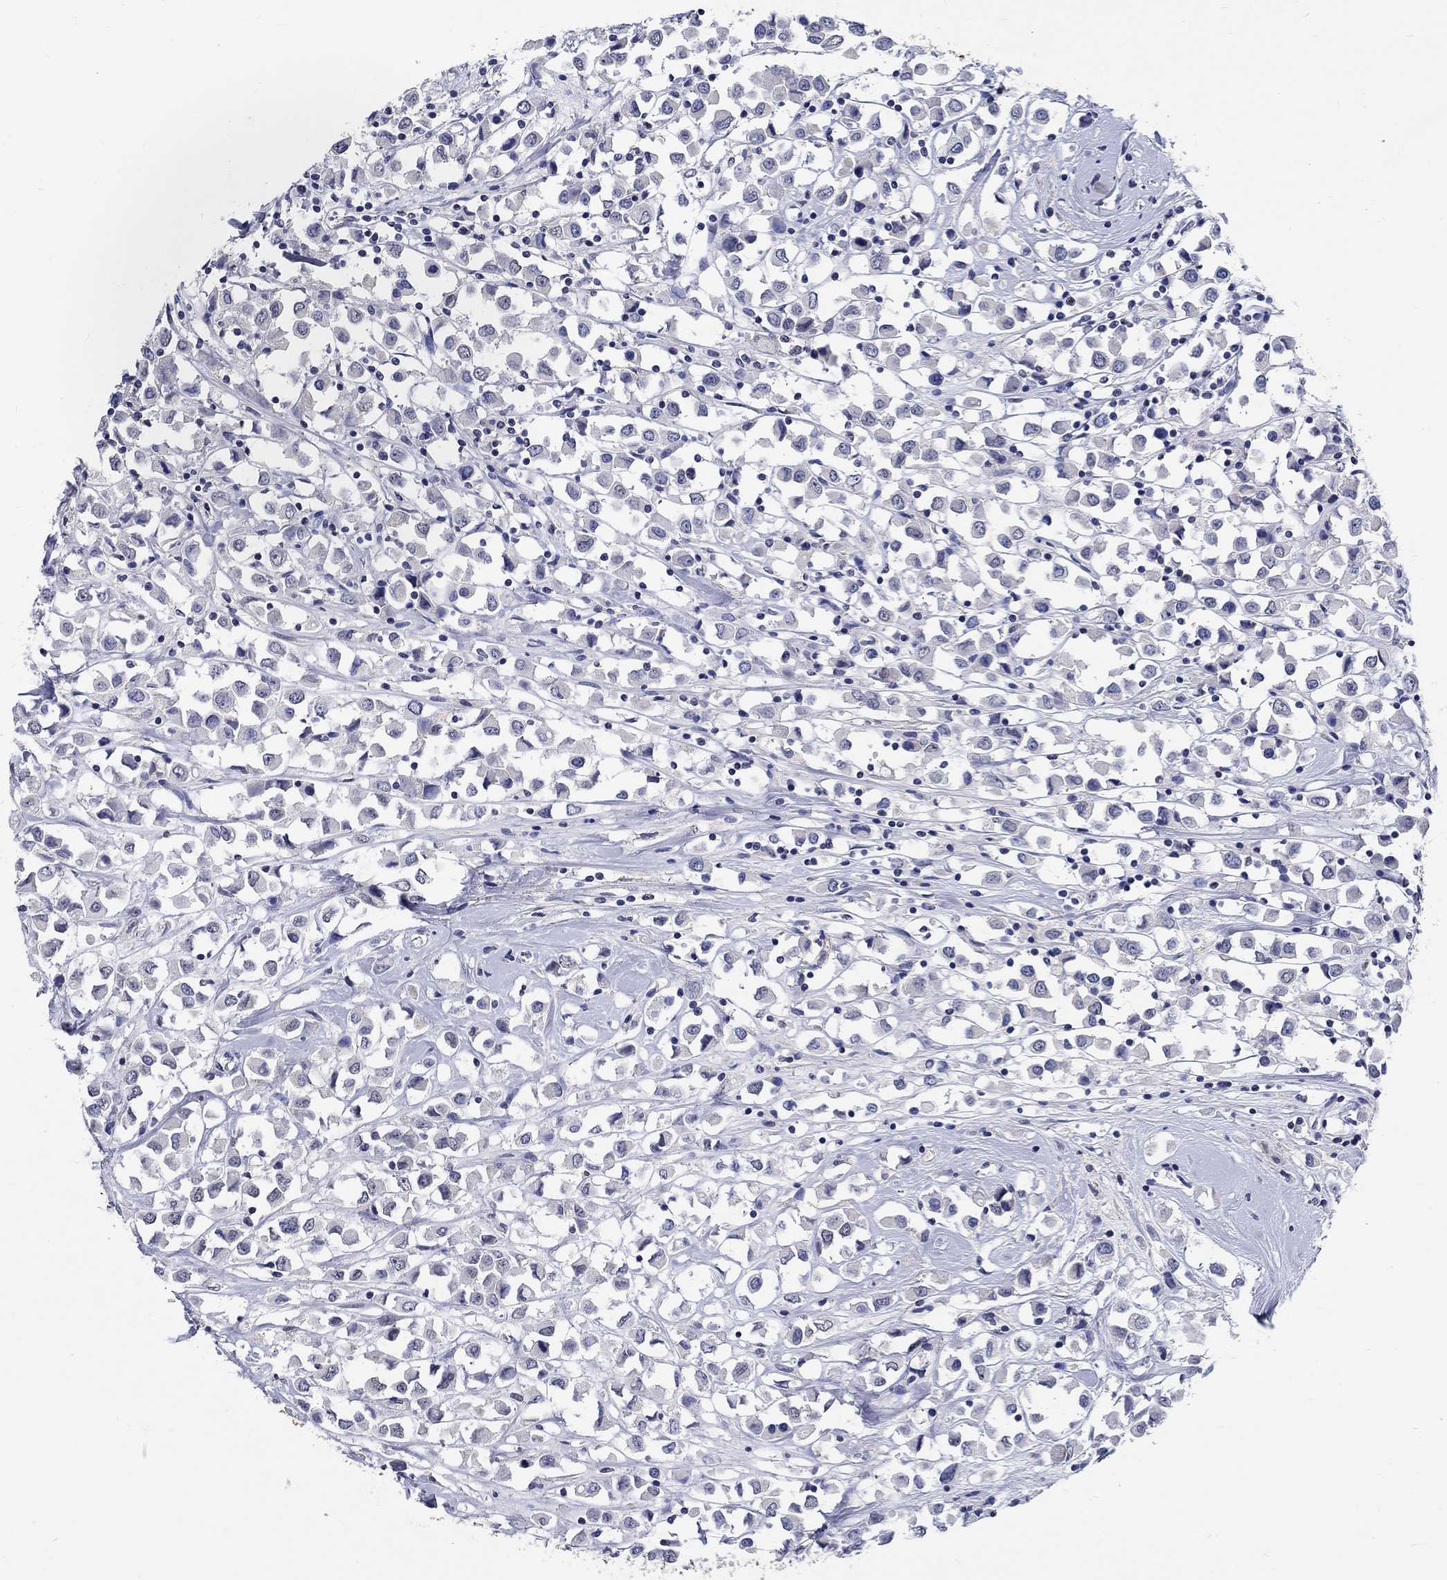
{"staining": {"intensity": "negative", "quantity": "none", "location": "none"}, "tissue": "breast cancer", "cell_type": "Tumor cells", "image_type": "cancer", "snomed": [{"axis": "morphology", "description": "Duct carcinoma"}, {"axis": "topography", "description": "Breast"}], "caption": "An immunohistochemistry micrograph of breast cancer is shown. There is no staining in tumor cells of breast cancer.", "gene": "GRIN1", "patient": {"sex": "female", "age": 61}}